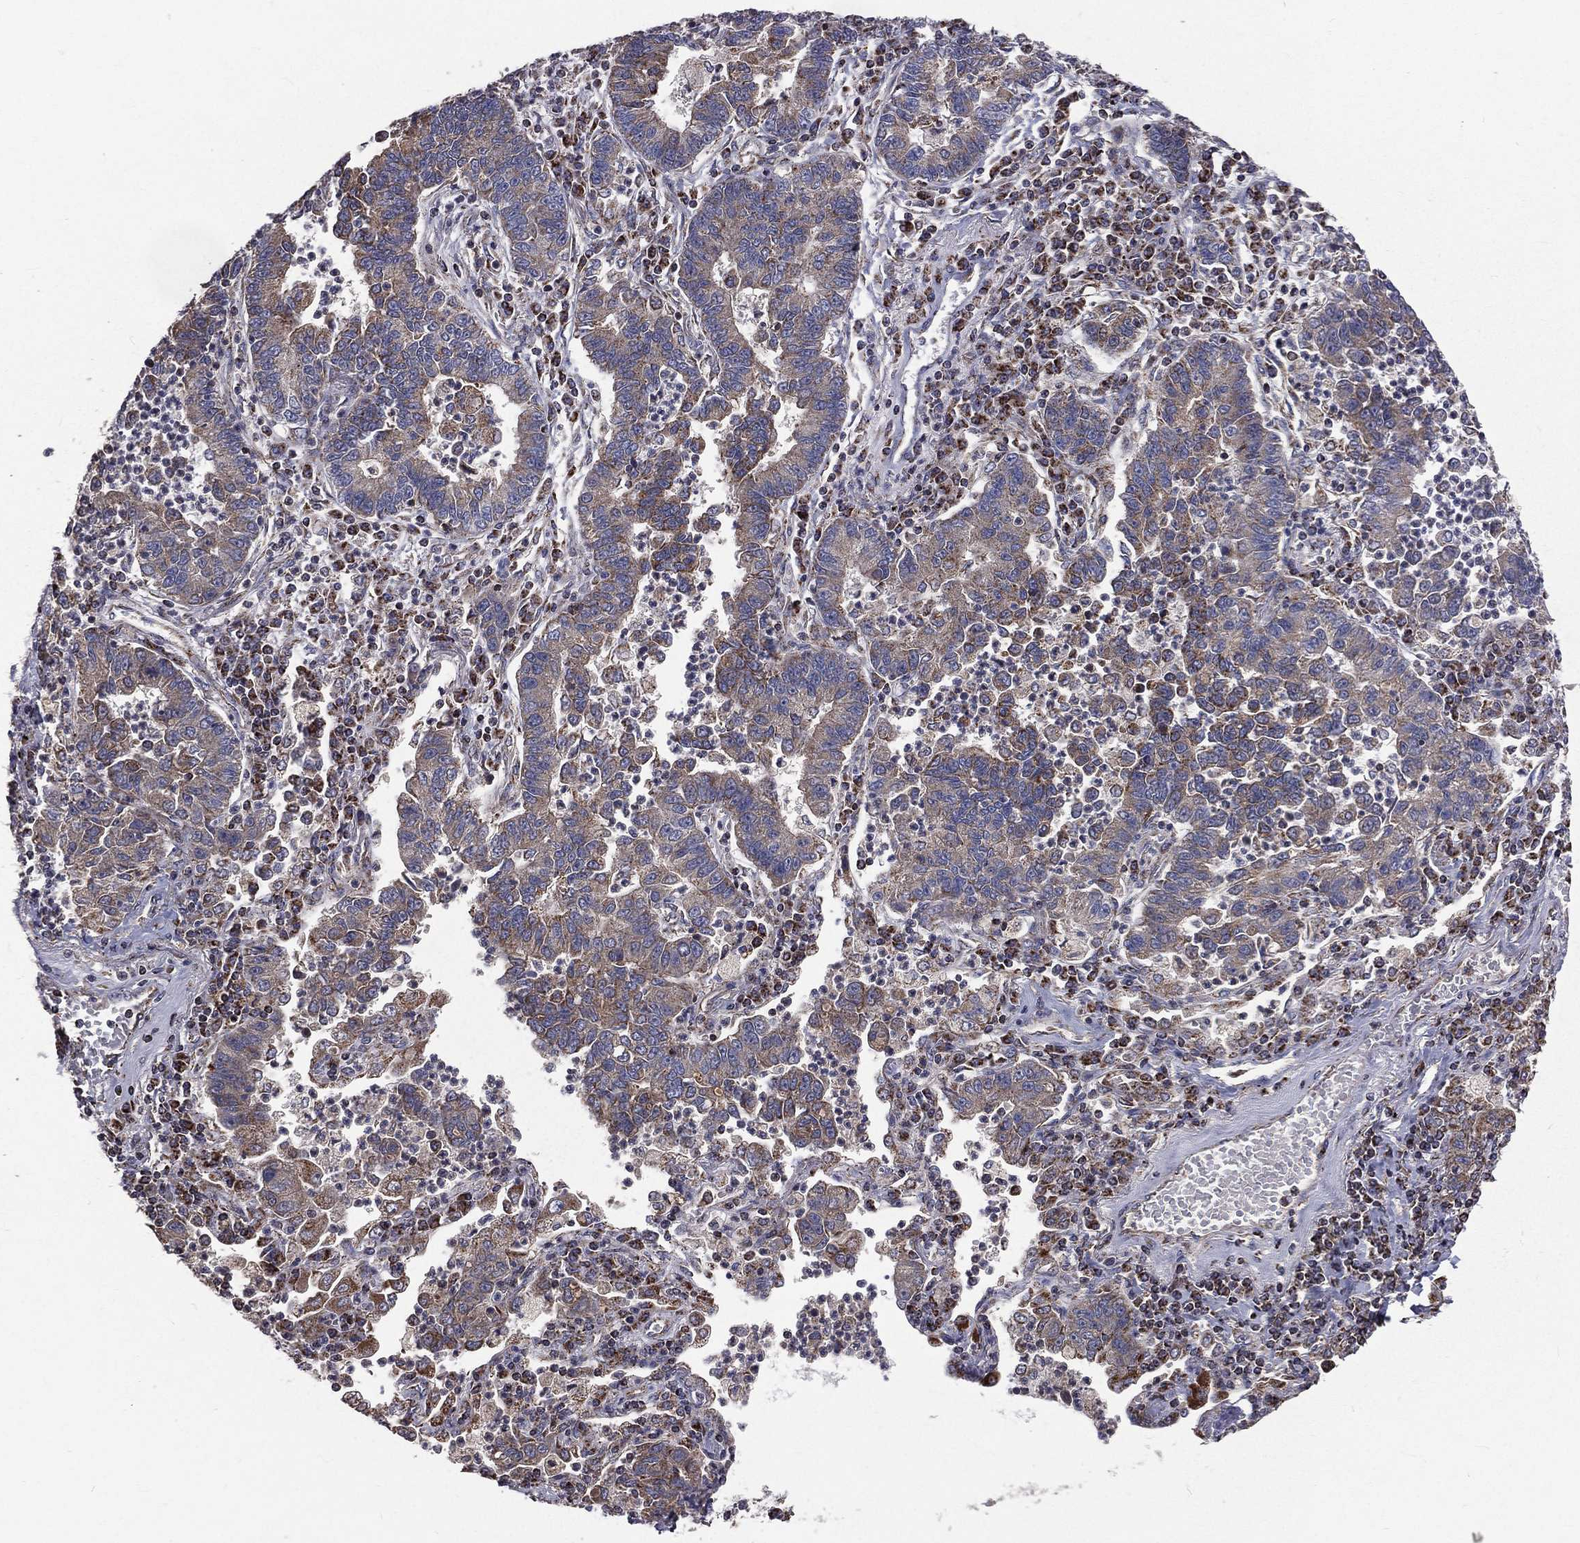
{"staining": {"intensity": "weak", "quantity": "25%-75%", "location": "cytoplasmic/membranous"}, "tissue": "lung cancer", "cell_type": "Tumor cells", "image_type": "cancer", "snomed": [{"axis": "morphology", "description": "Adenocarcinoma, NOS"}, {"axis": "topography", "description": "Lung"}], "caption": "Lung cancer (adenocarcinoma) stained with DAB (3,3'-diaminobenzidine) immunohistochemistry shows low levels of weak cytoplasmic/membranous positivity in approximately 25%-75% of tumor cells.", "gene": "GPD1", "patient": {"sex": "female", "age": 57}}